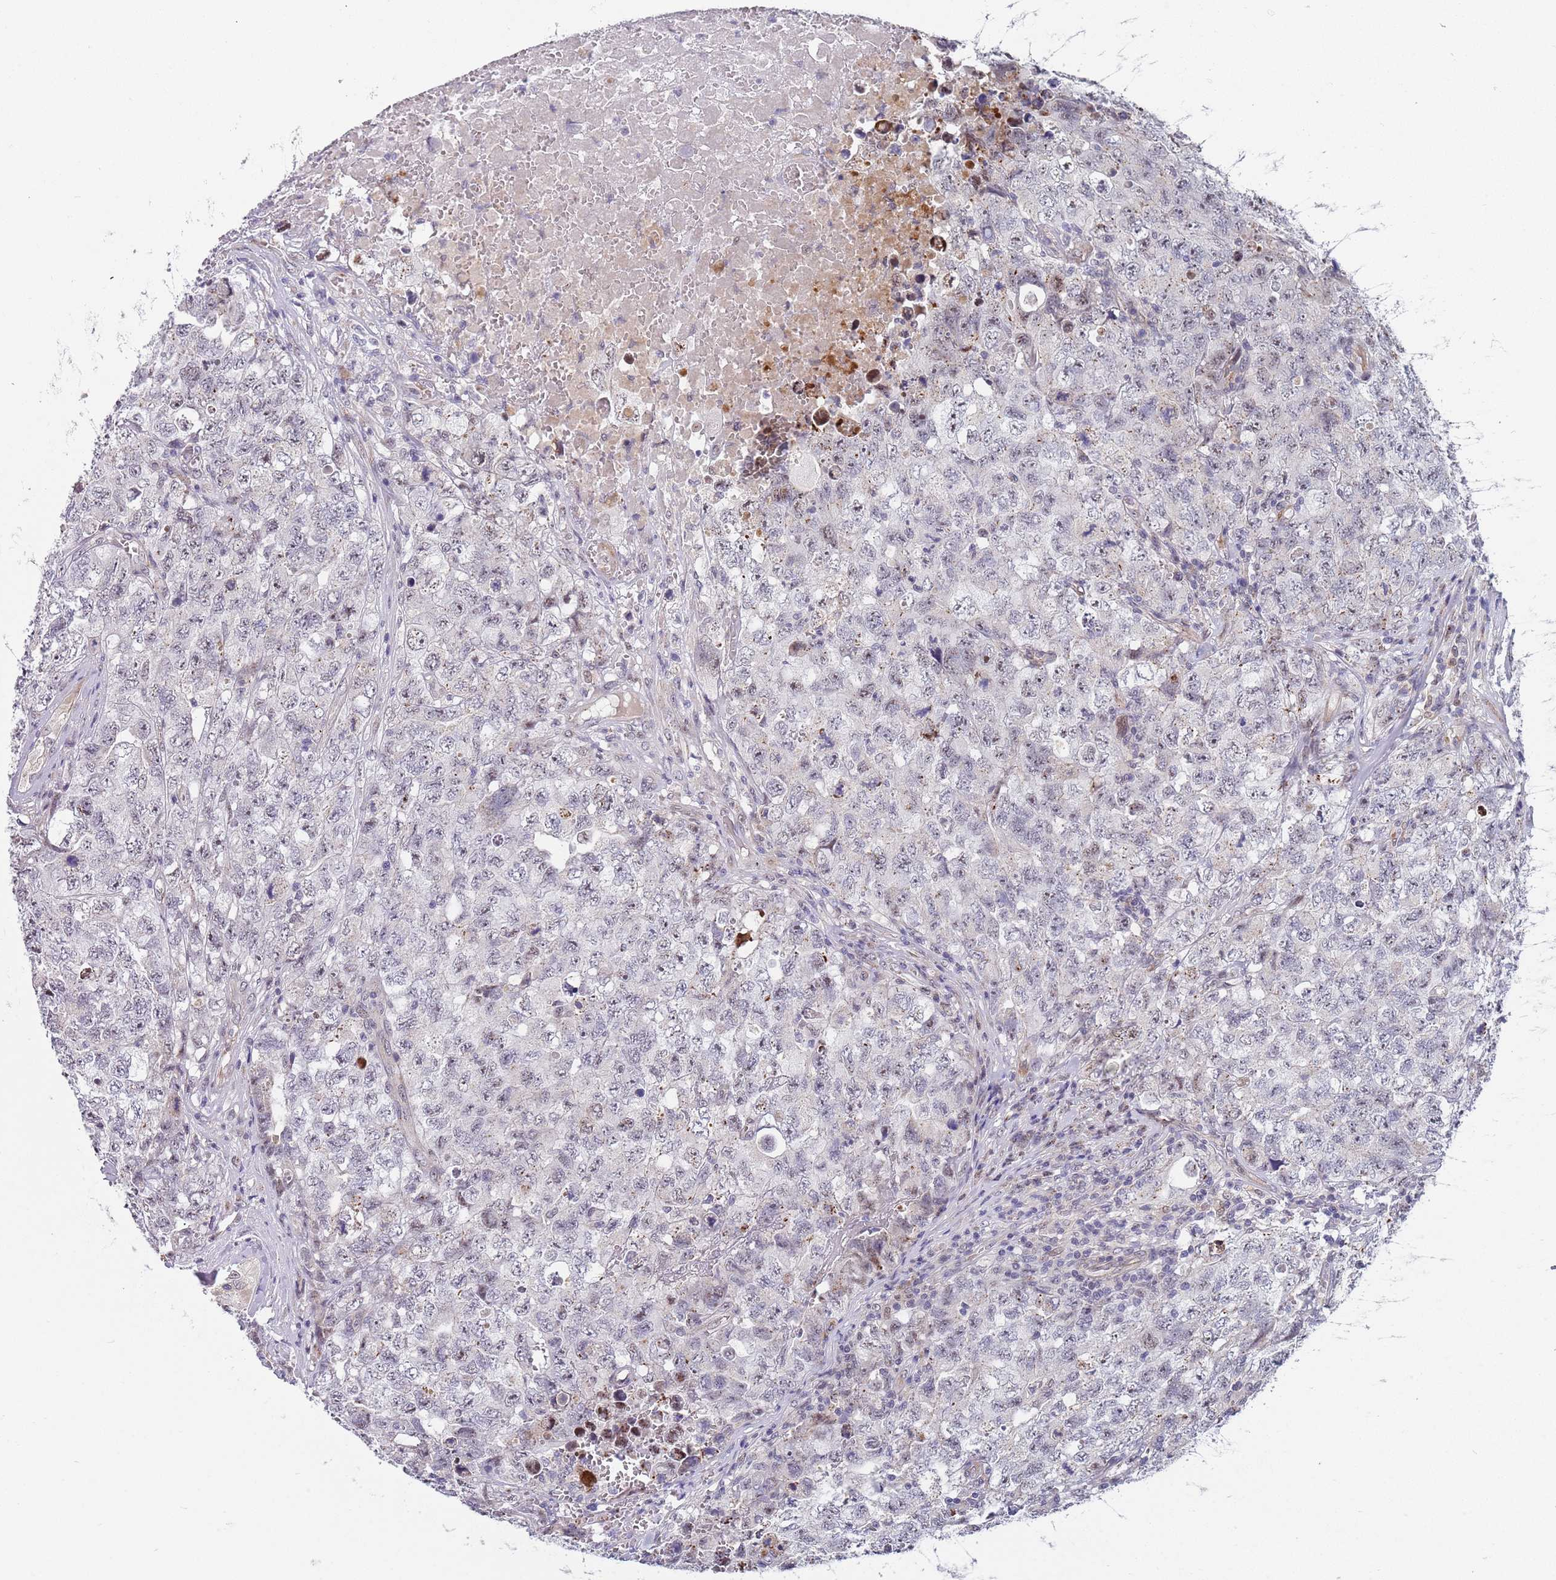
{"staining": {"intensity": "negative", "quantity": "none", "location": "none"}, "tissue": "testis cancer", "cell_type": "Tumor cells", "image_type": "cancer", "snomed": [{"axis": "morphology", "description": "Carcinoma, Embryonal, NOS"}, {"axis": "topography", "description": "Testis"}], "caption": "The histopathology image displays no significant expression in tumor cells of testis embryonal carcinoma.", "gene": "PLCL2", "patient": {"sex": "male", "age": 31}}